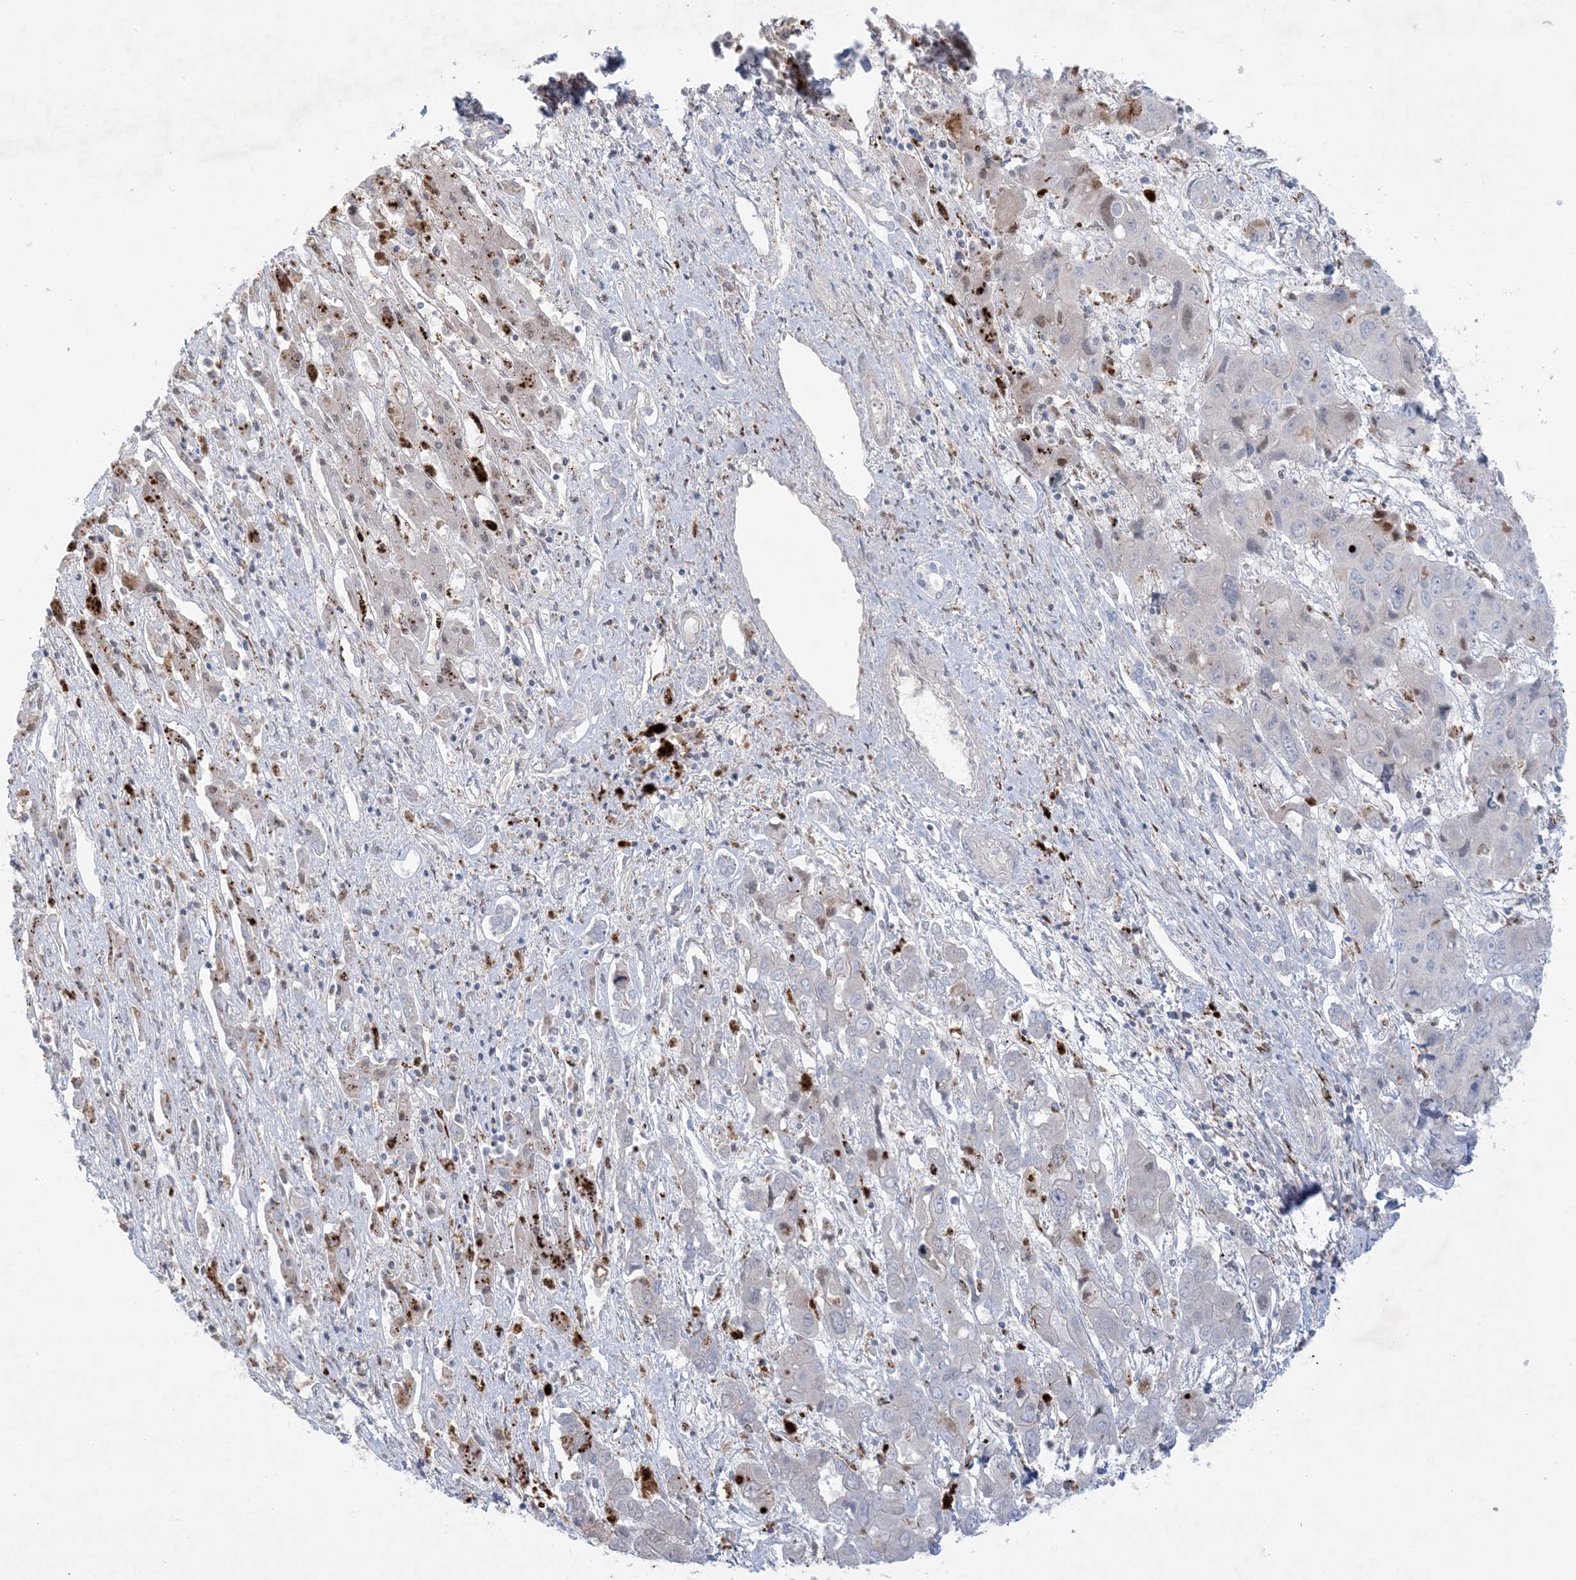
{"staining": {"intensity": "negative", "quantity": "none", "location": "none"}, "tissue": "liver cancer", "cell_type": "Tumor cells", "image_type": "cancer", "snomed": [{"axis": "morphology", "description": "Cholangiocarcinoma"}, {"axis": "topography", "description": "Liver"}], "caption": "This micrograph is of liver cholangiocarcinoma stained with IHC to label a protein in brown with the nuclei are counter-stained blue. There is no expression in tumor cells. (DAB (3,3'-diaminobenzidine) IHC with hematoxylin counter stain).", "gene": "KCTD6", "patient": {"sex": "male", "age": 67}}